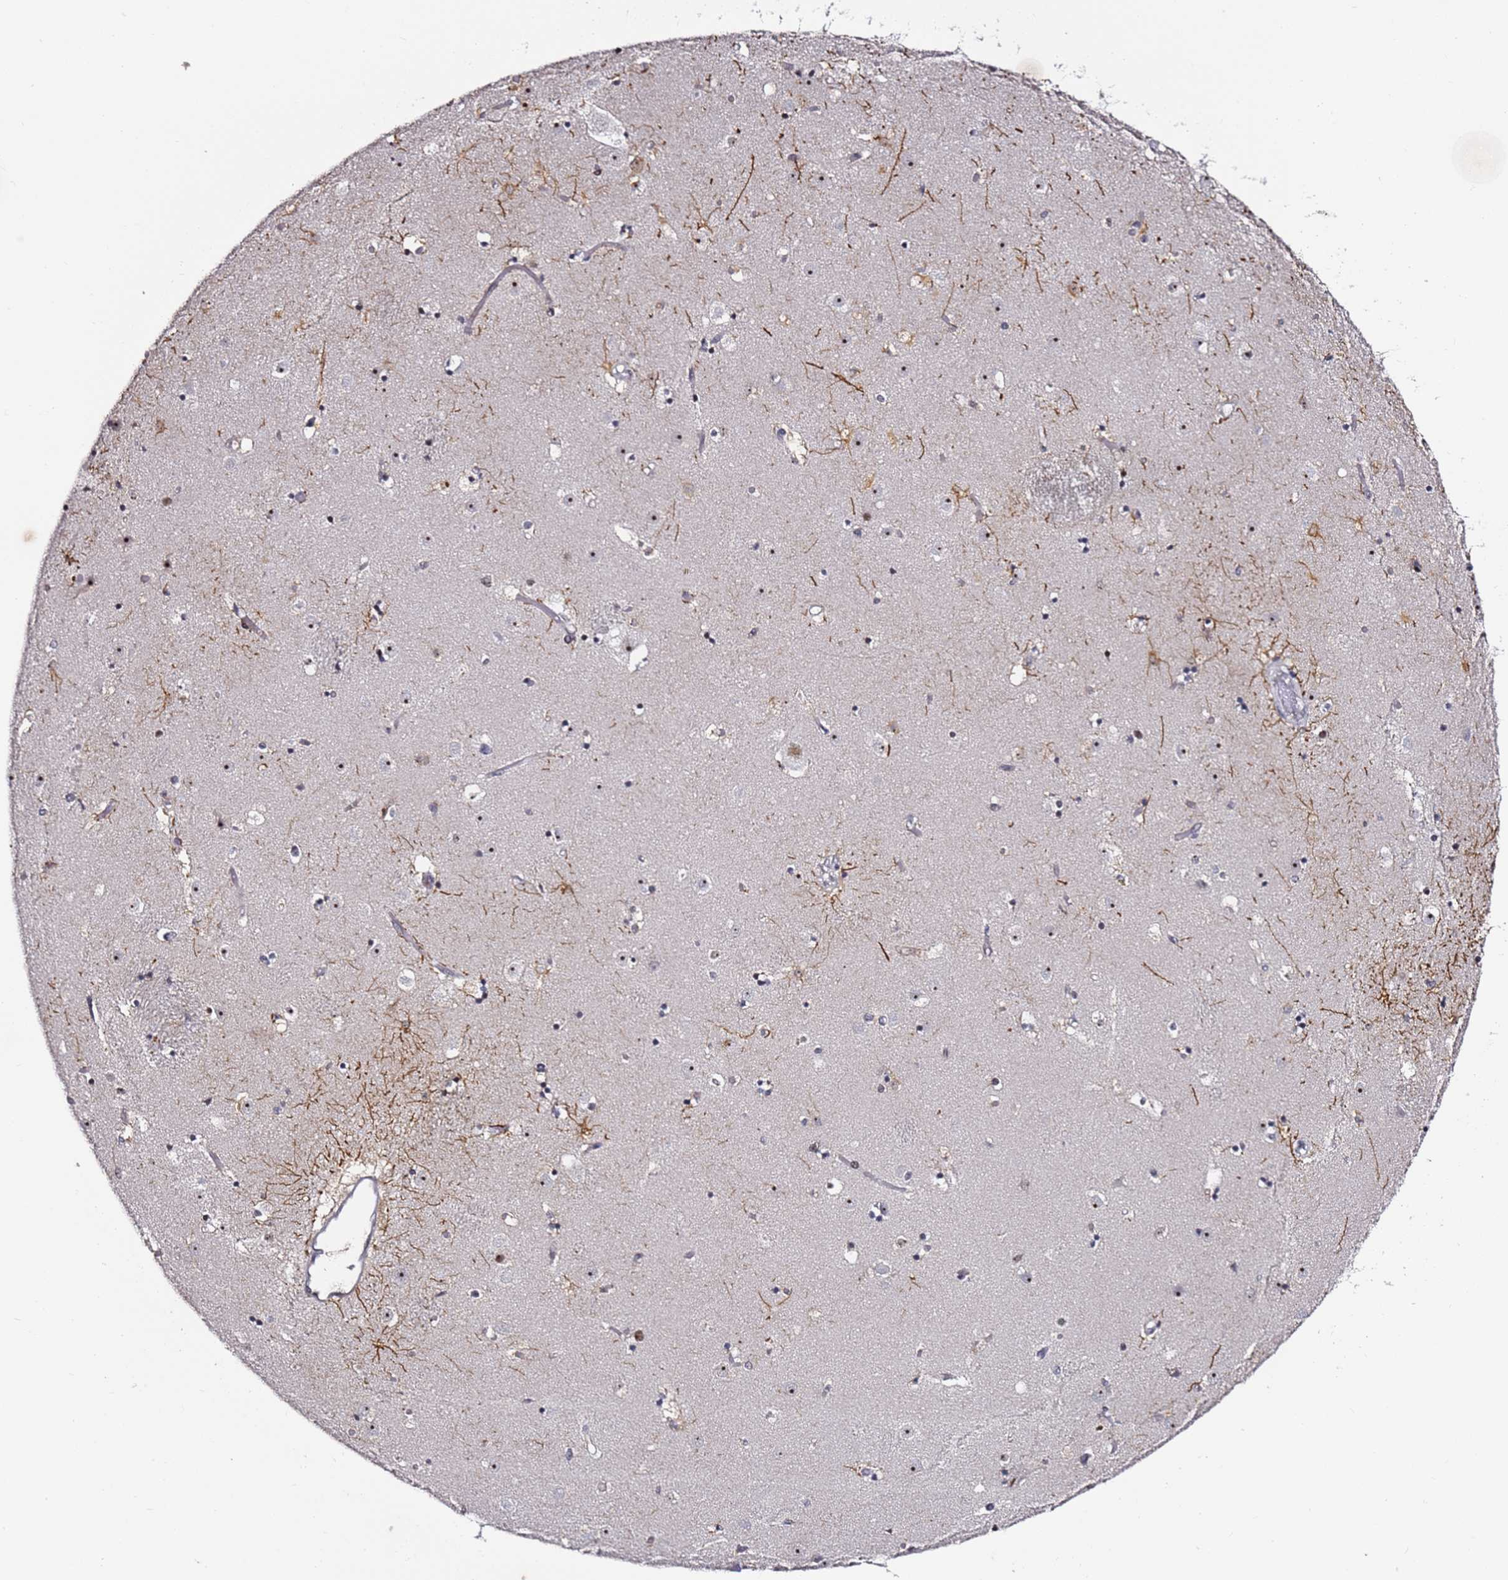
{"staining": {"intensity": "moderate", "quantity": "<25%", "location": "cytoplasmic/membranous,nuclear"}, "tissue": "caudate", "cell_type": "Glial cells", "image_type": "normal", "snomed": [{"axis": "morphology", "description": "Normal tissue, NOS"}, {"axis": "topography", "description": "Lateral ventricle wall"}], "caption": "Protein expression analysis of normal caudate shows moderate cytoplasmic/membranous,nuclear positivity in about <25% of glial cells.", "gene": "FCF1", "patient": {"sex": "female", "age": 52}}